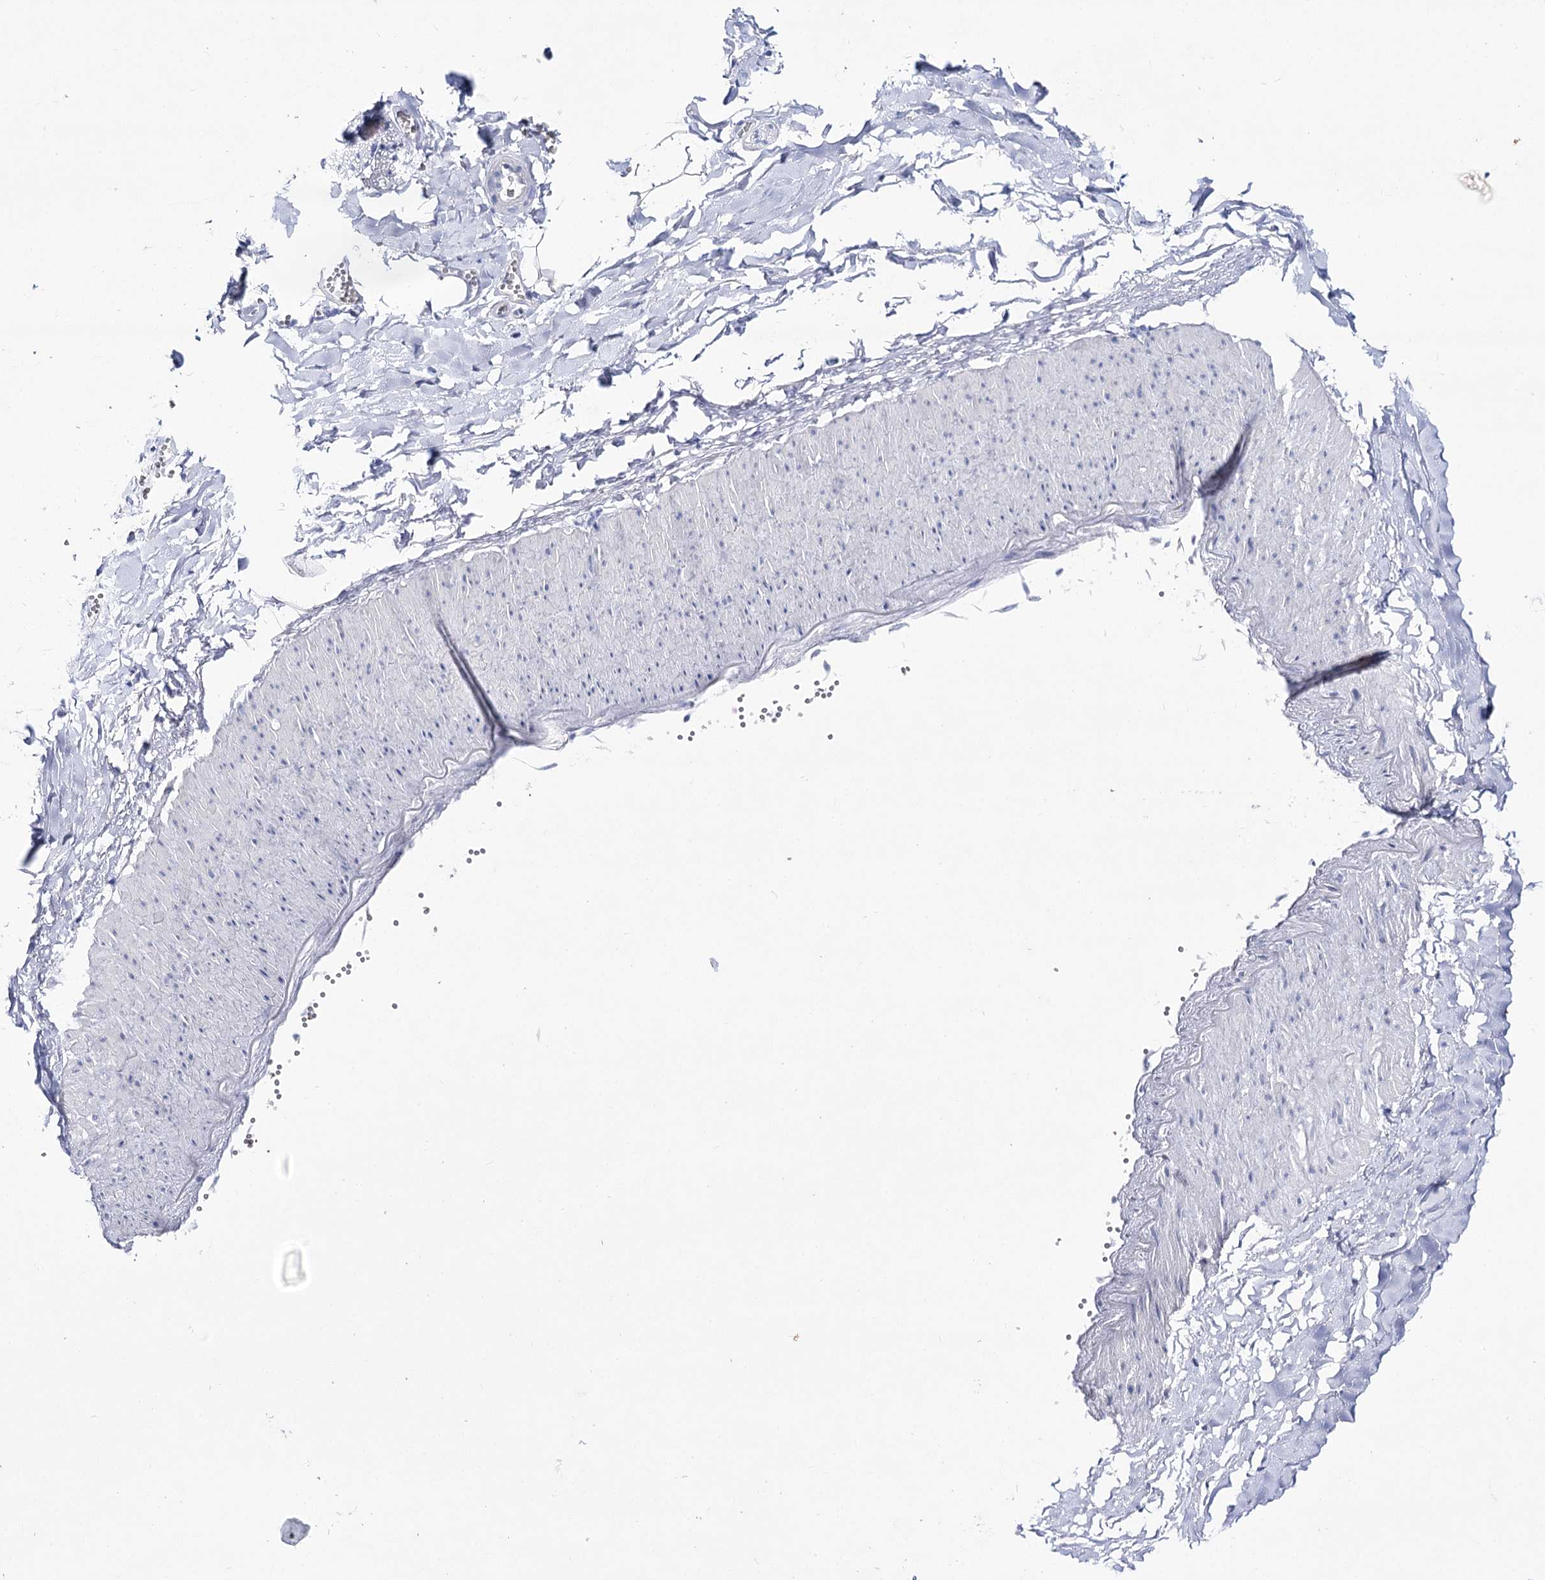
{"staining": {"intensity": "negative", "quantity": "none", "location": "none"}, "tissue": "adipose tissue", "cell_type": "Adipocytes", "image_type": "normal", "snomed": [{"axis": "morphology", "description": "Normal tissue, NOS"}, {"axis": "topography", "description": "Gallbladder"}, {"axis": "topography", "description": "Peripheral nerve tissue"}], "caption": "Adipocytes are negative for protein expression in normal human adipose tissue. The staining is performed using DAB (3,3'-diaminobenzidine) brown chromogen with nuclei counter-stained in using hematoxylin.", "gene": "NRAP", "patient": {"sex": "male", "age": 38}}